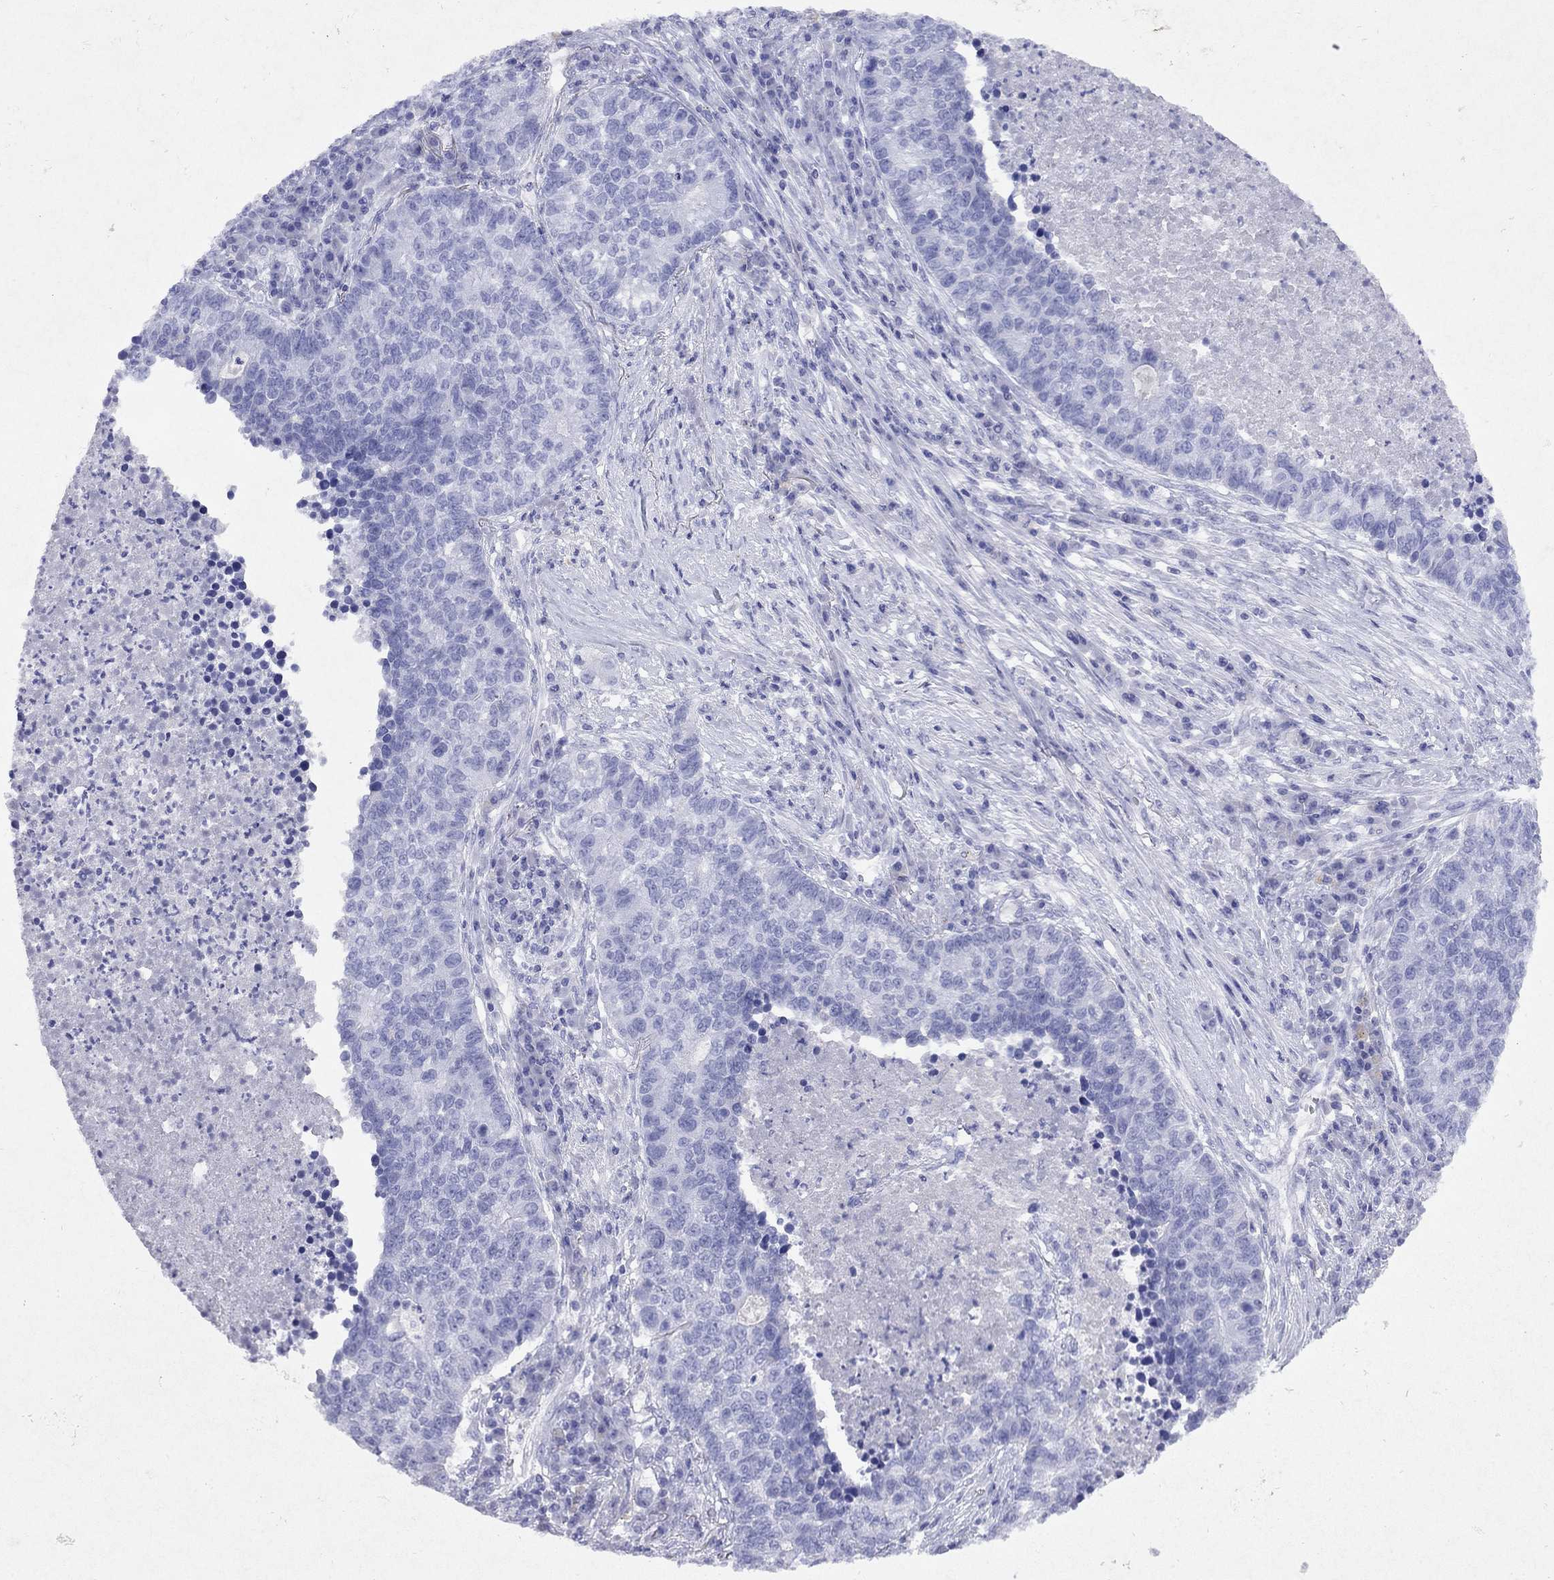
{"staining": {"intensity": "negative", "quantity": "none", "location": "none"}, "tissue": "lung cancer", "cell_type": "Tumor cells", "image_type": "cancer", "snomed": [{"axis": "morphology", "description": "Adenocarcinoma, NOS"}, {"axis": "topography", "description": "Lung"}], "caption": "An immunohistochemistry (IHC) image of adenocarcinoma (lung) is shown. There is no staining in tumor cells of adenocarcinoma (lung).", "gene": "ARMC12", "patient": {"sex": "male", "age": 57}}